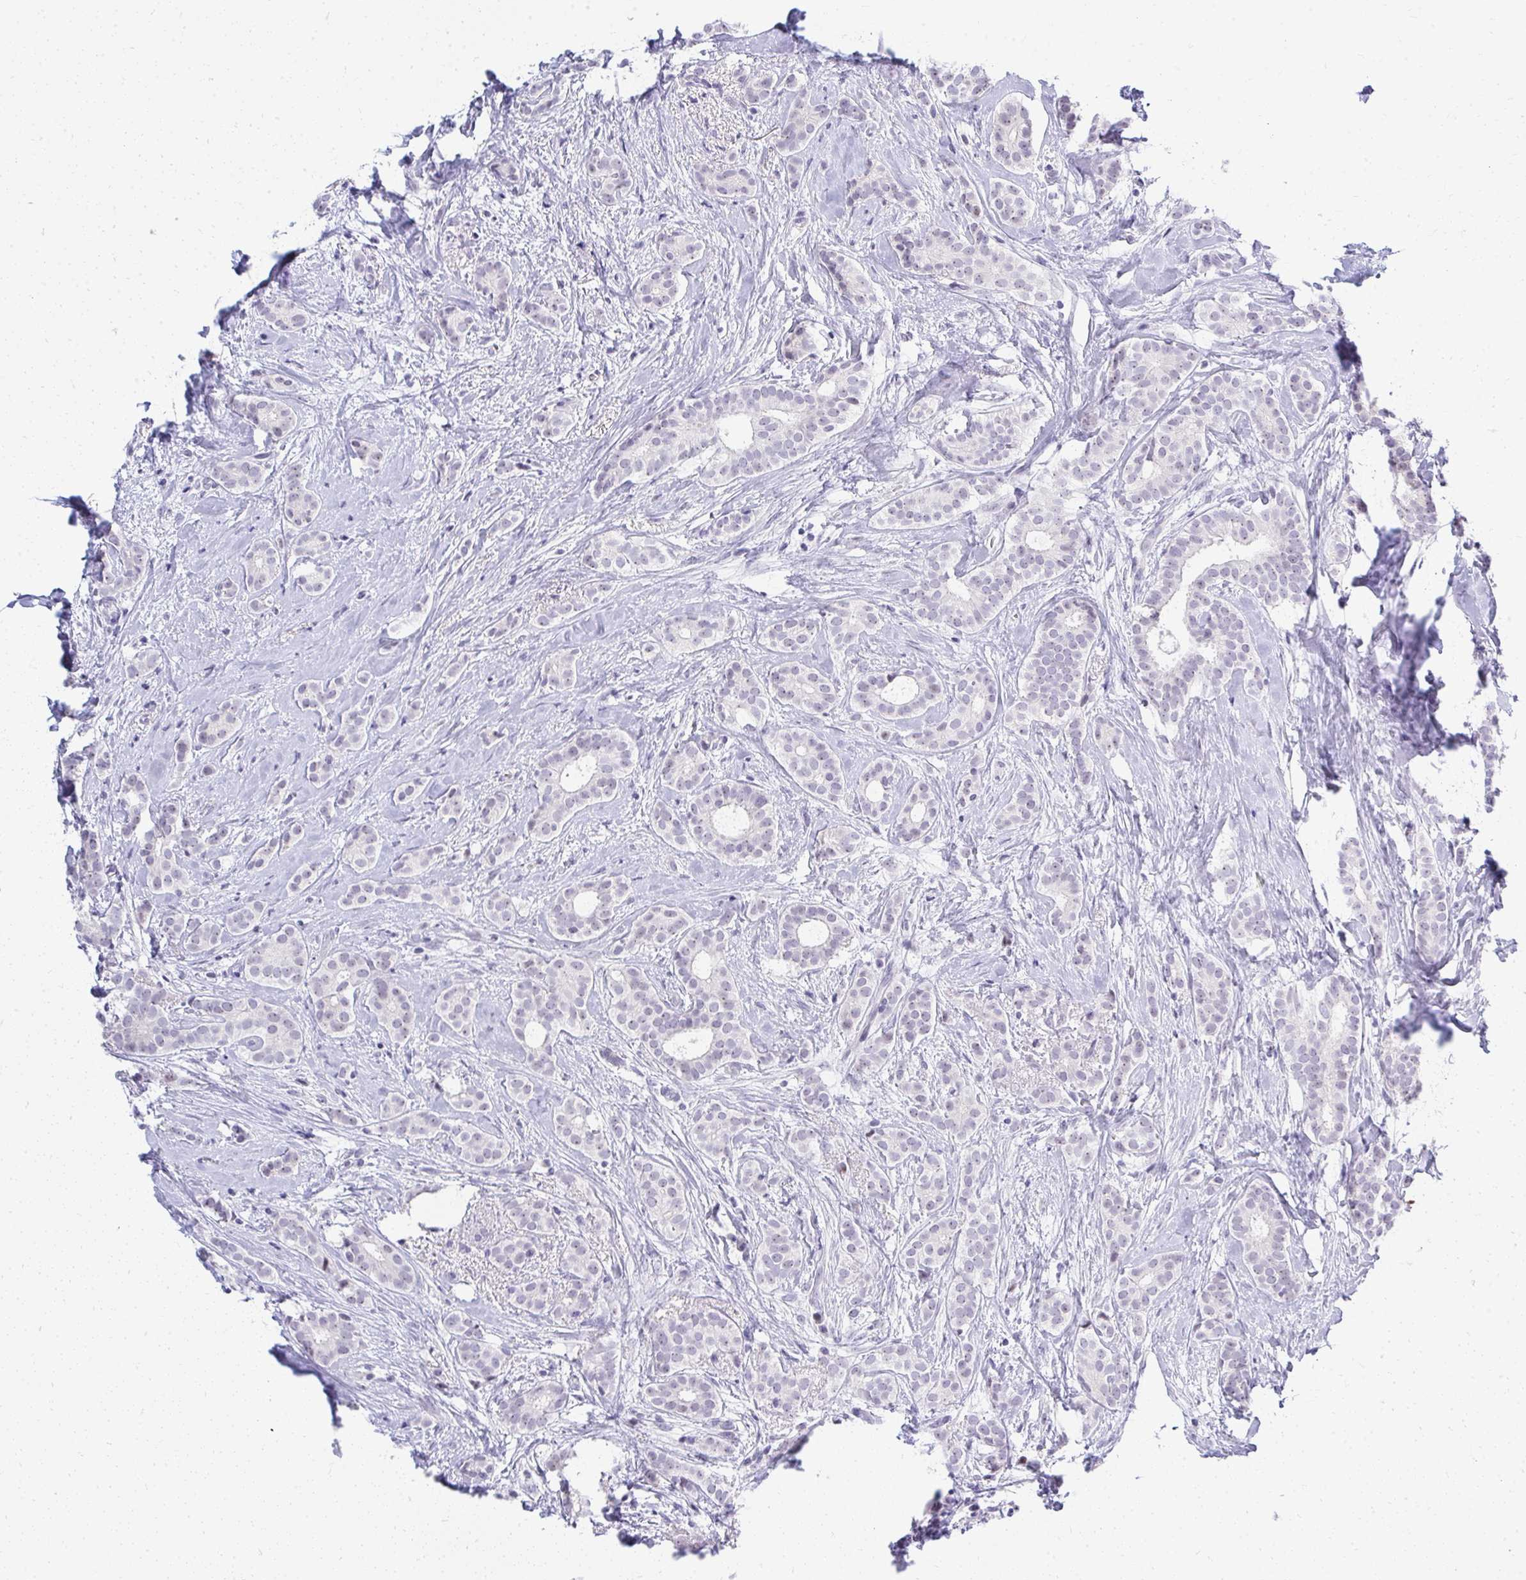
{"staining": {"intensity": "negative", "quantity": "none", "location": "none"}, "tissue": "breast cancer", "cell_type": "Tumor cells", "image_type": "cancer", "snomed": [{"axis": "morphology", "description": "Duct carcinoma"}, {"axis": "topography", "description": "Breast"}], "caption": "An immunohistochemistry micrograph of invasive ductal carcinoma (breast) is shown. There is no staining in tumor cells of invasive ductal carcinoma (breast). Brightfield microscopy of IHC stained with DAB (brown) and hematoxylin (blue), captured at high magnification.", "gene": "EID3", "patient": {"sex": "female", "age": 65}}